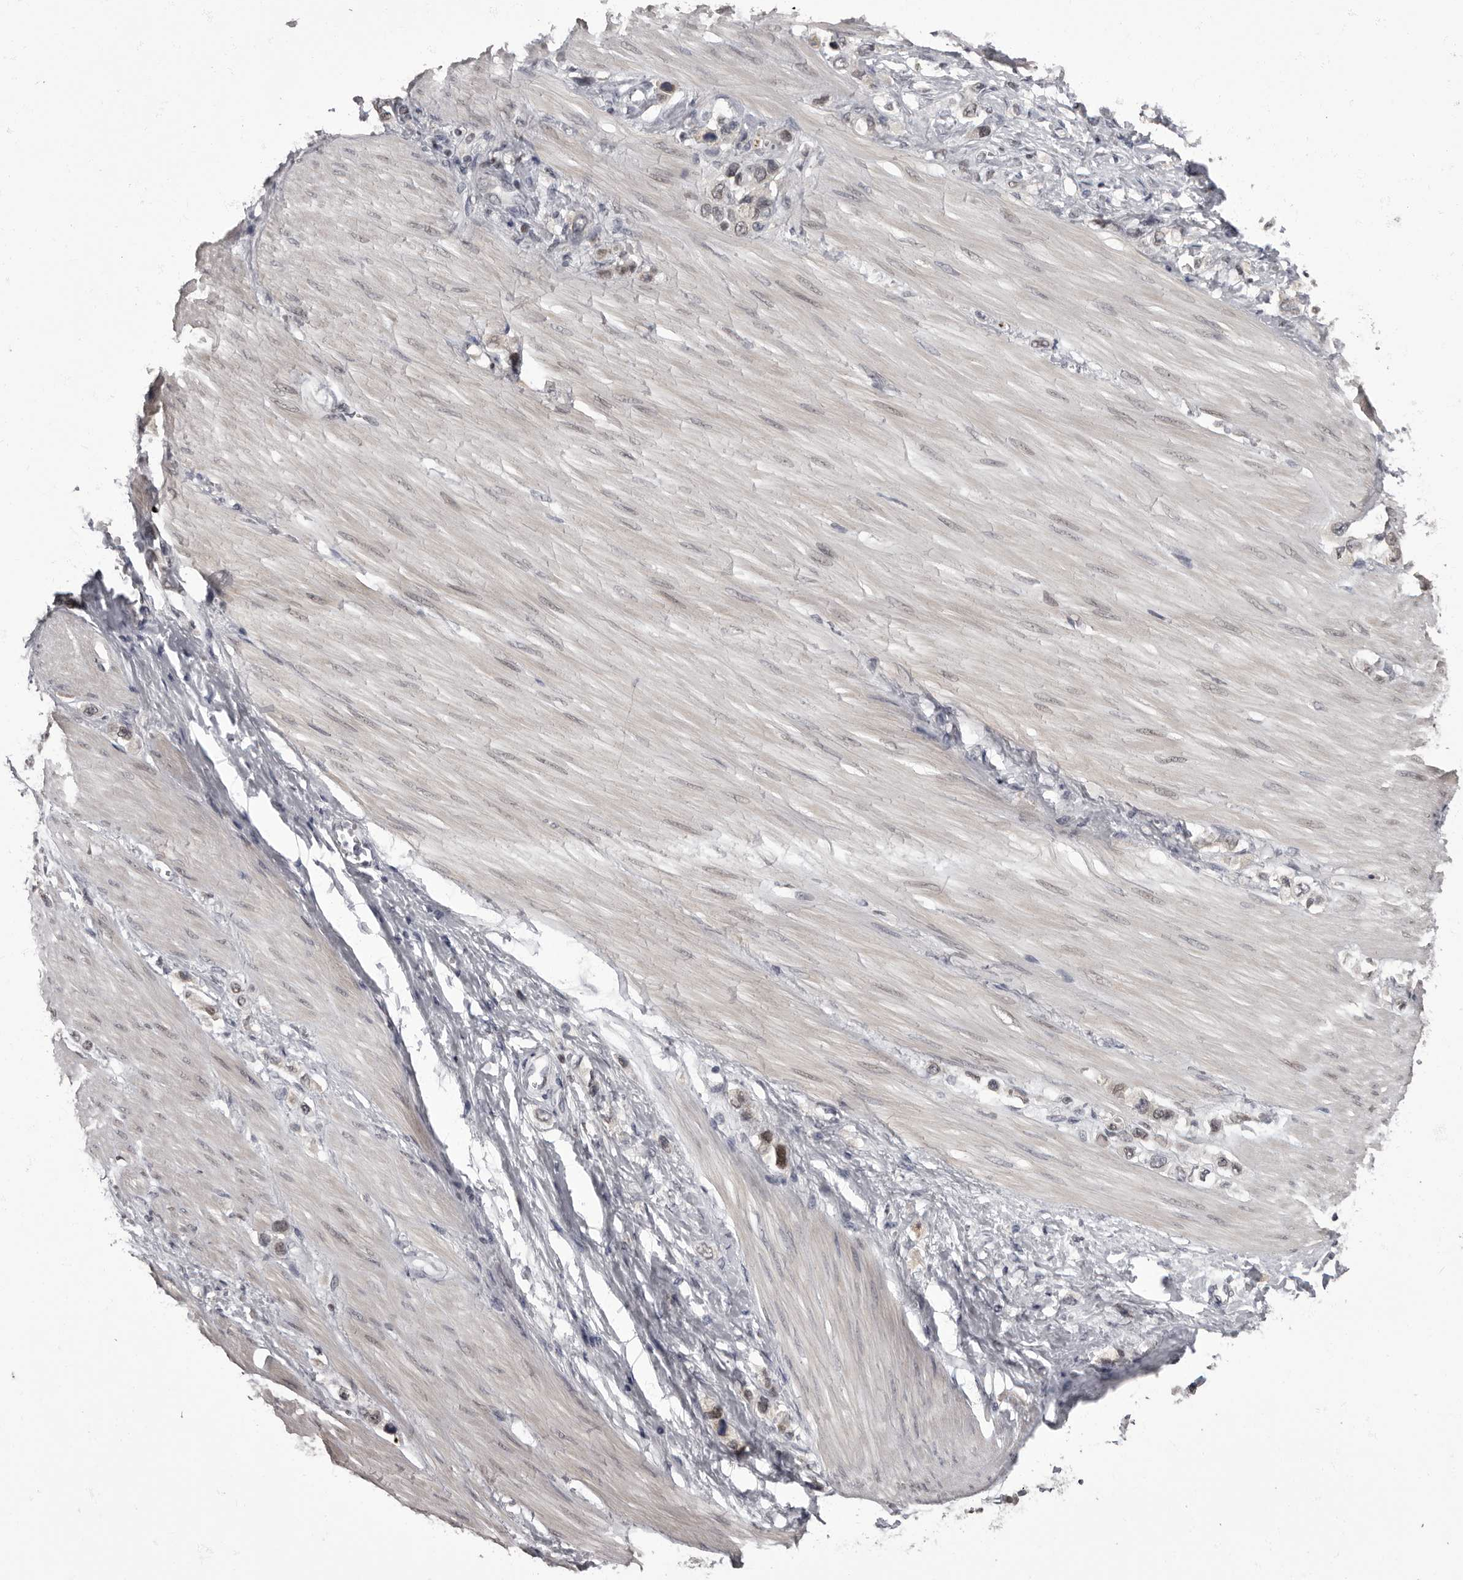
{"staining": {"intensity": "weak", "quantity": "25%-75%", "location": "nuclear"}, "tissue": "stomach cancer", "cell_type": "Tumor cells", "image_type": "cancer", "snomed": [{"axis": "morphology", "description": "Adenocarcinoma, NOS"}, {"axis": "topography", "description": "Stomach"}], "caption": "DAB immunohistochemical staining of human stomach adenocarcinoma reveals weak nuclear protein positivity in approximately 25%-75% of tumor cells.", "gene": "C1orf50", "patient": {"sex": "female", "age": 65}}